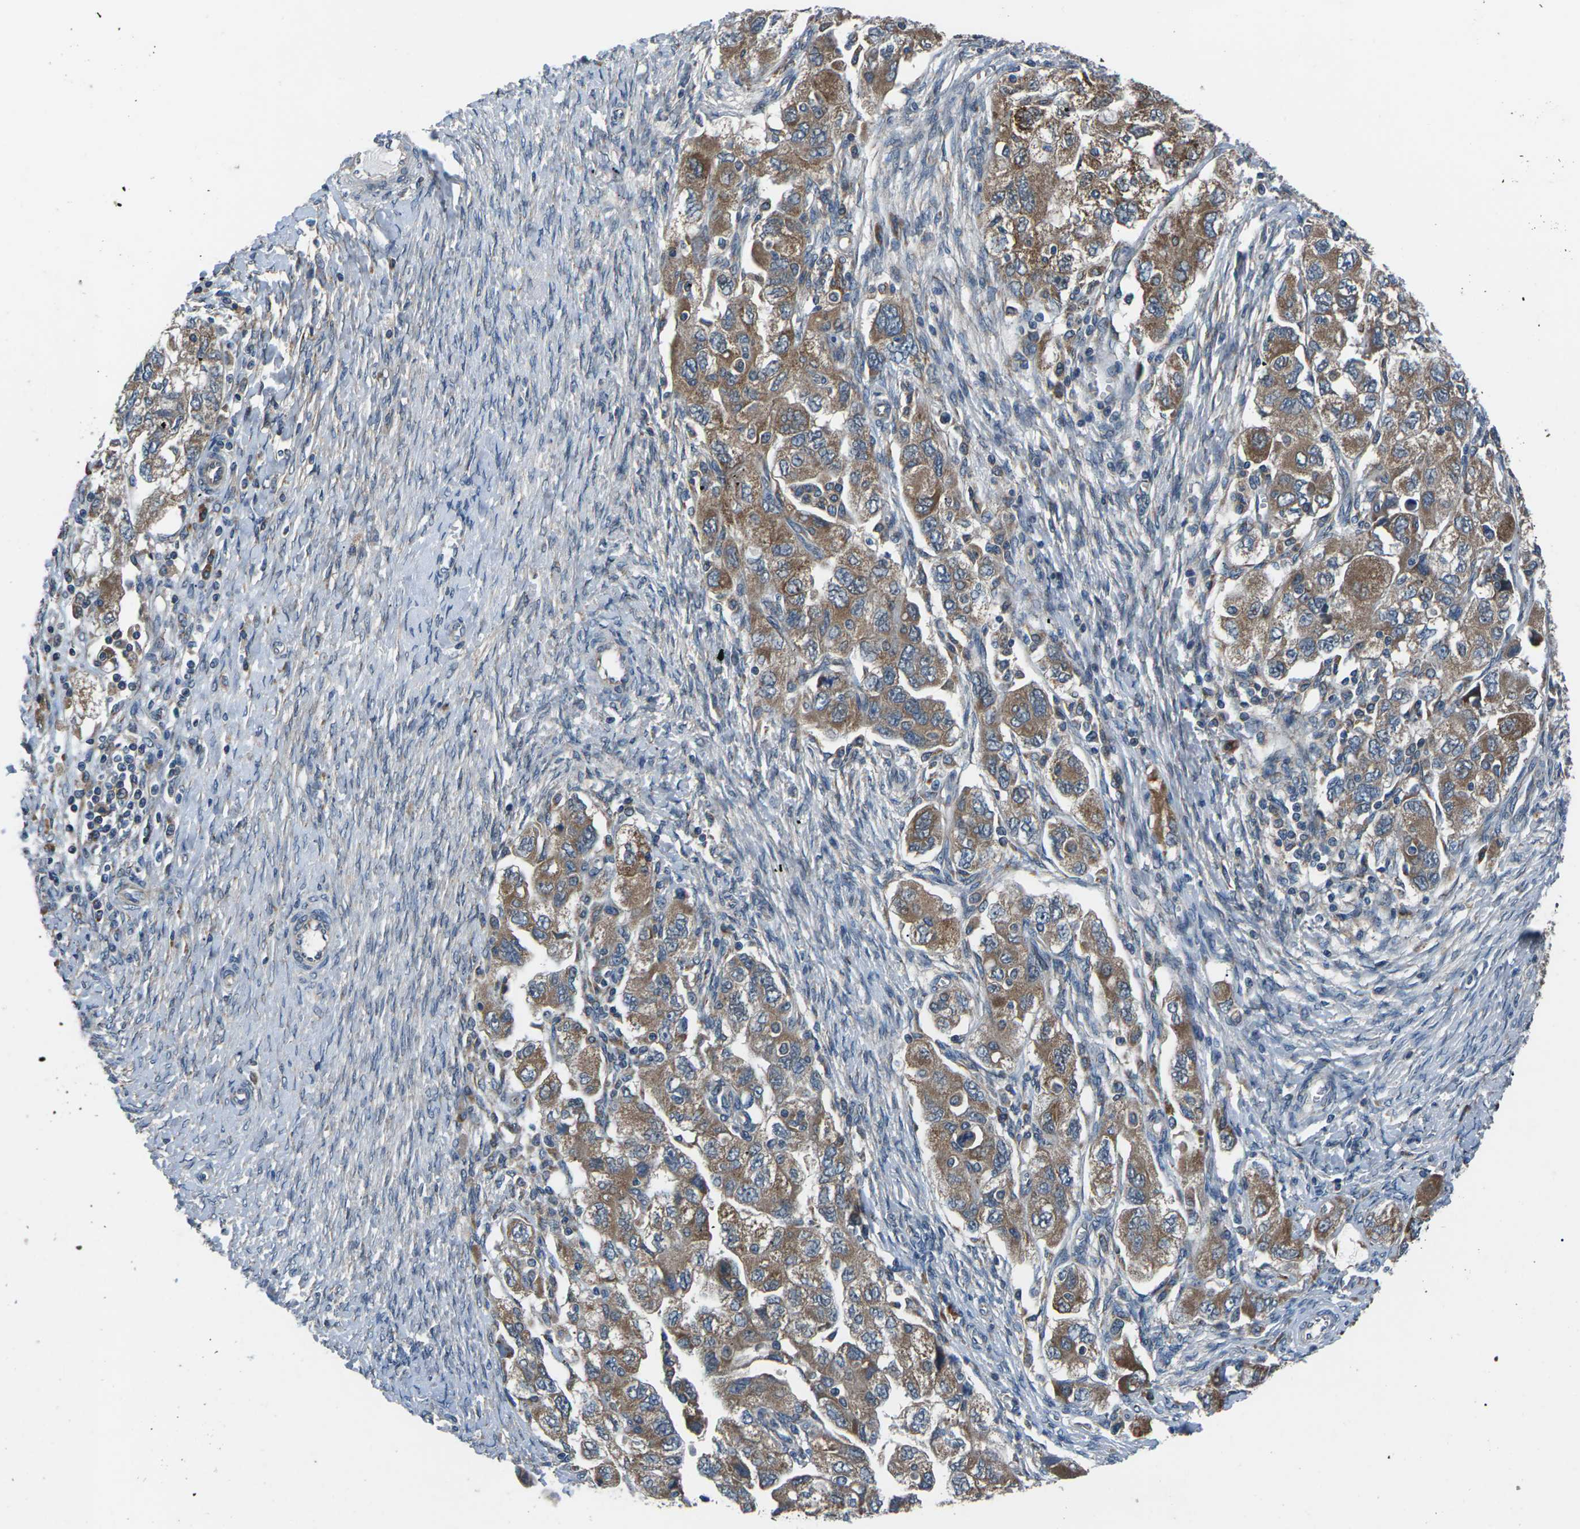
{"staining": {"intensity": "moderate", "quantity": ">75%", "location": "cytoplasmic/membranous"}, "tissue": "ovarian cancer", "cell_type": "Tumor cells", "image_type": "cancer", "snomed": [{"axis": "morphology", "description": "Carcinoma, NOS"}, {"axis": "morphology", "description": "Cystadenocarcinoma, serous, NOS"}, {"axis": "topography", "description": "Ovary"}], "caption": "An immunohistochemistry (IHC) image of neoplastic tissue is shown. Protein staining in brown shows moderate cytoplasmic/membranous positivity in serous cystadenocarcinoma (ovarian) within tumor cells. (Brightfield microscopy of DAB IHC at high magnification).", "gene": "GABRP", "patient": {"sex": "female", "age": 69}}